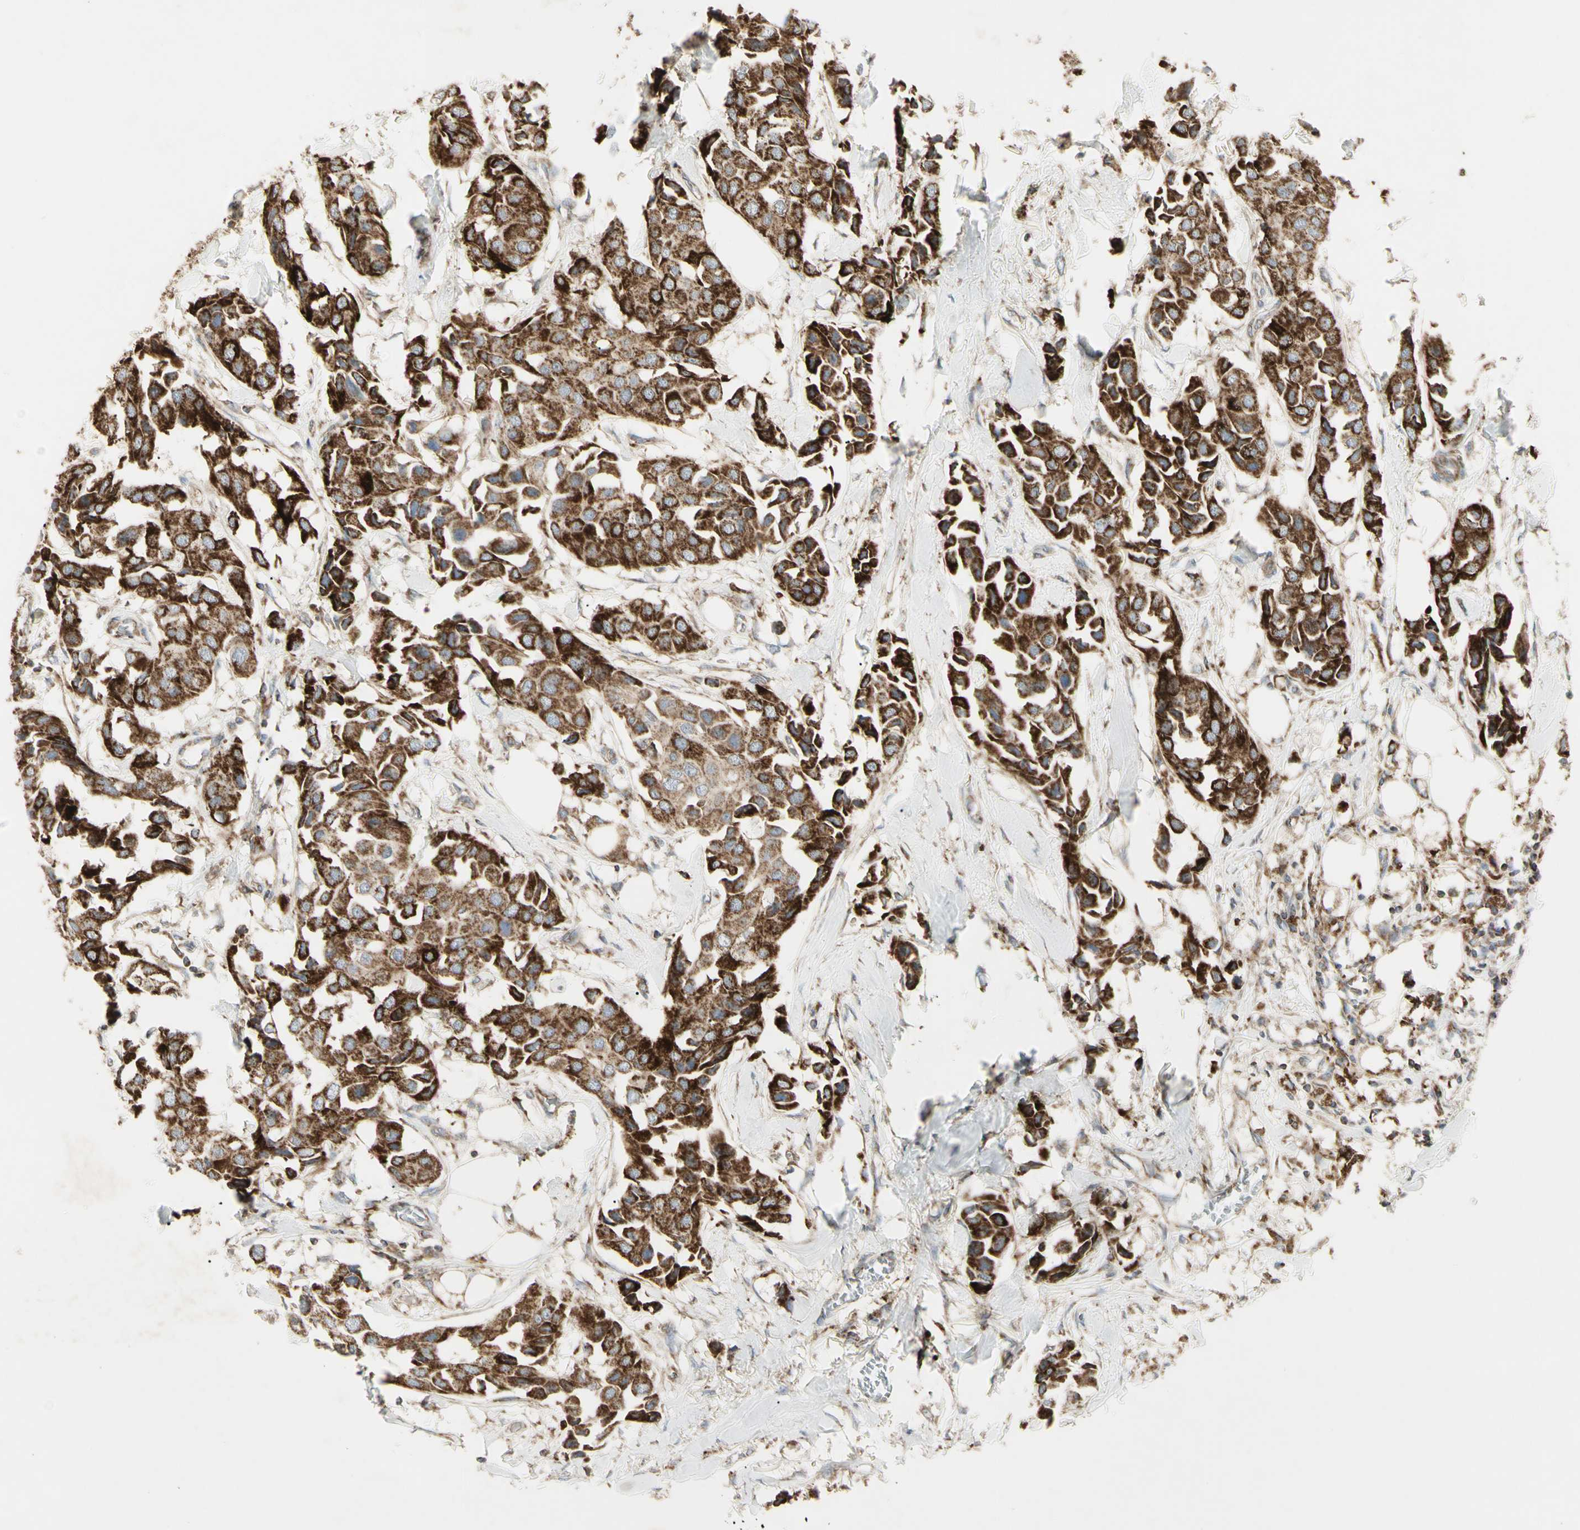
{"staining": {"intensity": "strong", "quantity": ">75%", "location": "cytoplasmic/membranous"}, "tissue": "breast cancer", "cell_type": "Tumor cells", "image_type": "cancer", "snomed": [{"axis": "morphology", "description": "Duct carcinoma"}, {"axis": "topography", "description": "Breast"}], "caption": "Immunohistochemistry of human breast cancer displays high levels of strong cytoplasmic/membranous positivity in approximately >75% of tumor cells. (DAB IHC with brightfield microscopy, high magnification).", "gene": "CYB5R1", "patient": {"sex": "female", "age": 80}}